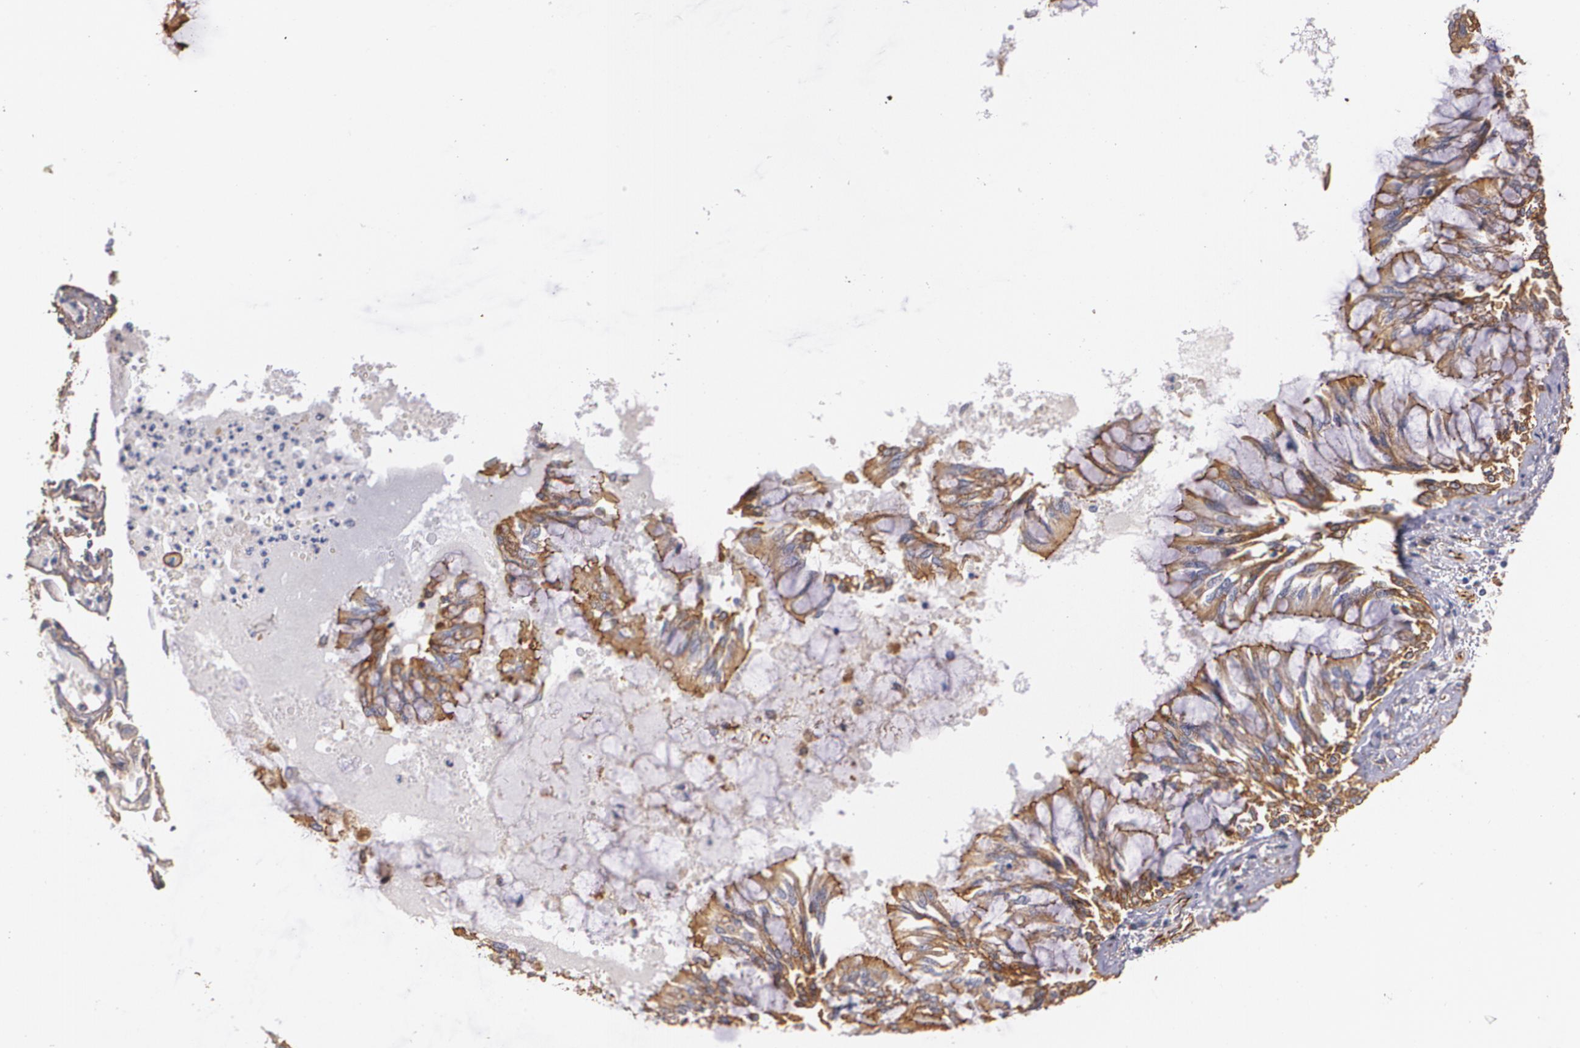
{"staining": {"intensity": "strong", "quantity": ">75%", "location": "cytoplasmic/membranous"}, "tissue": "bronchus", "cell_type": "Respiratory epithelial cells", "image_type": "normal", "snomed": [{"axis": "morphology", "description": "Normal tissue, NOS"}, {"axis": "topography", "description": "Cartilage tissue"}, {"axis": "topography", "description": "Bronchus"}, {"axis": "topography", "description": "Lung"}, {"axis": "topography", "description": "Peripheral nerve tissue"}], "caption": "Brown immunohistochemical staining in benign bronchus shows strong cytoplasmic/membranous expression in about >75% of respiratory epithelial cells. (Stains: DAB in brown, nuclei in blue, Microscopy: brightfield microscopy at high magnification).", "gene": "TJP1", "patient": {"sex": "female", "age": 49}}